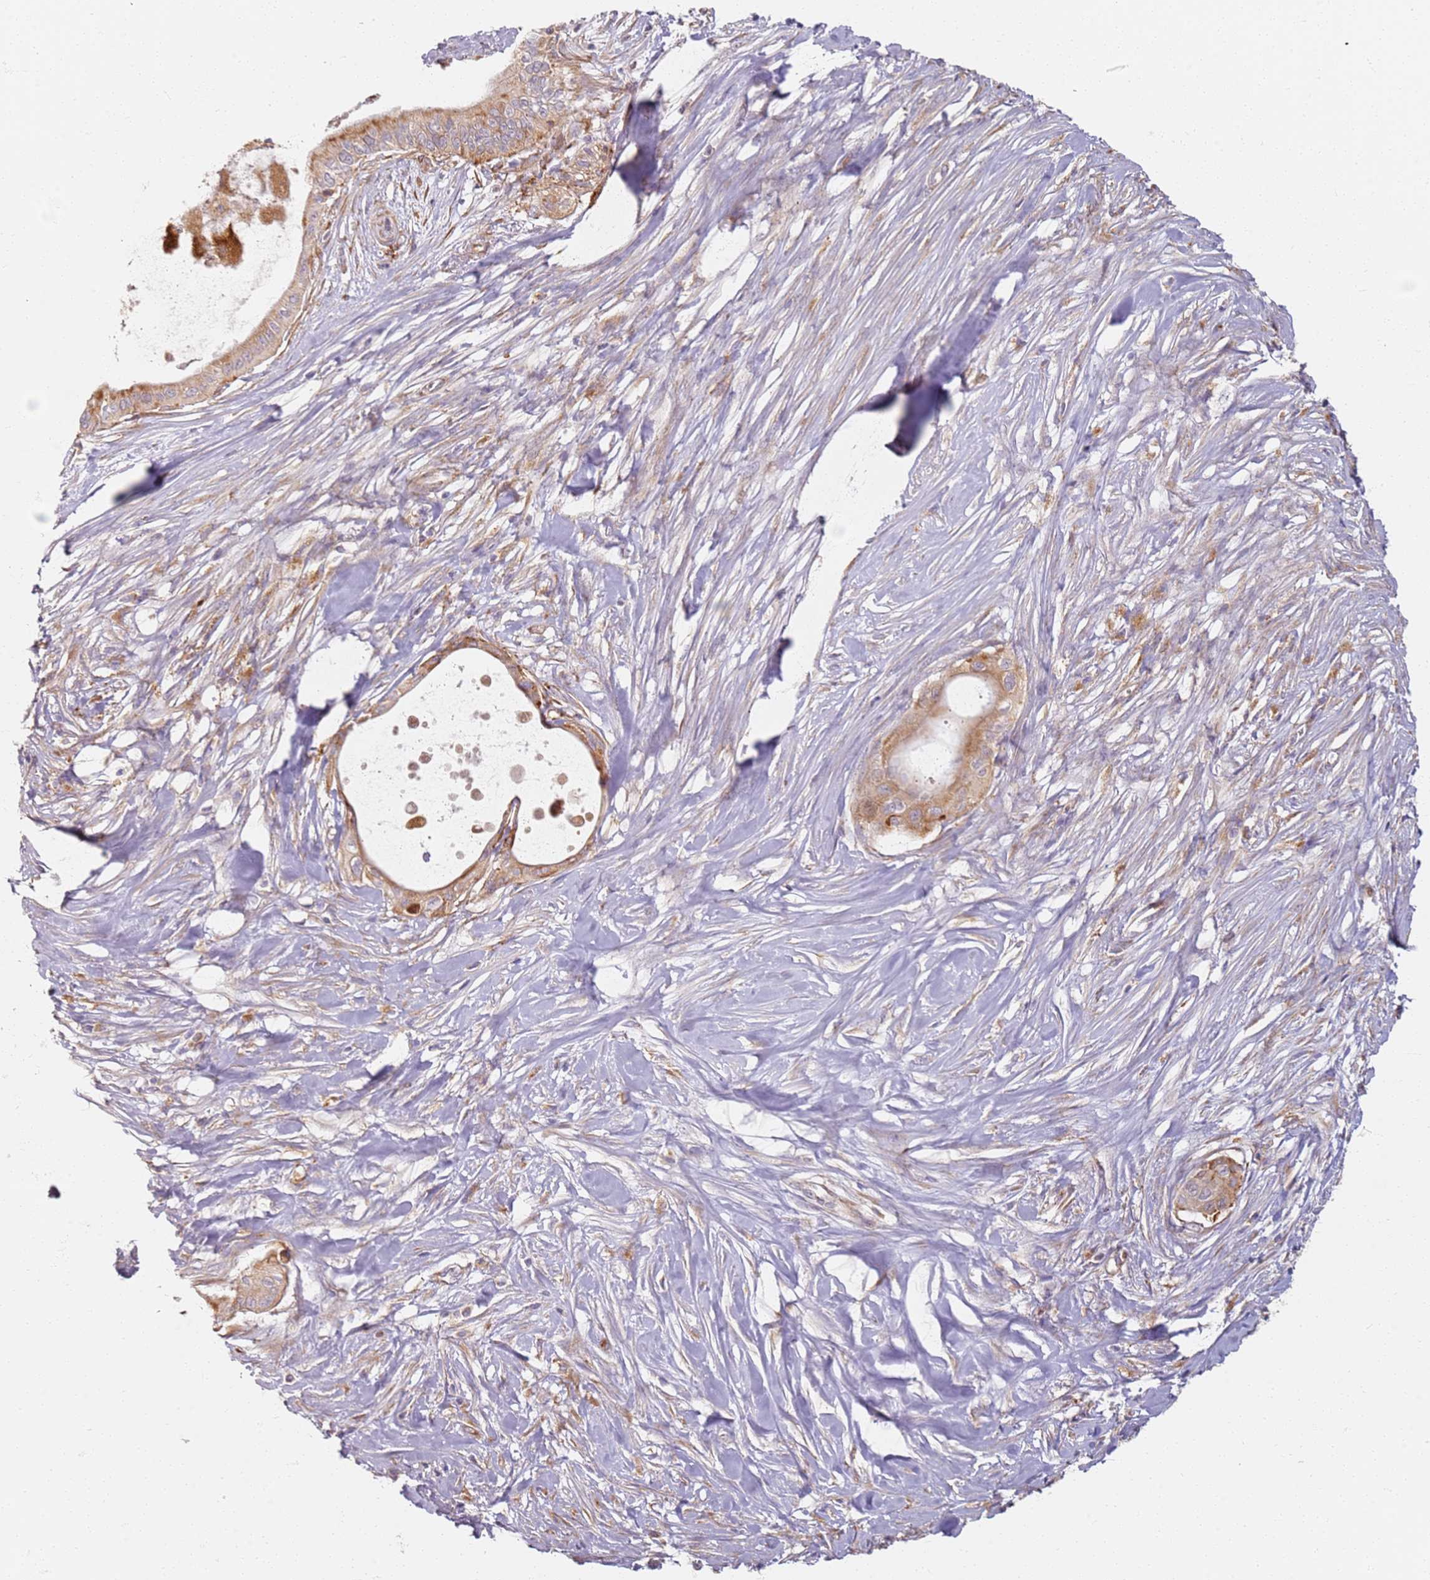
{"staining": {"intensity": "moderate", "quantity": ">75%", "location": "cytoplasmic/membranous"}, "tissue": "pancreatic cancer", "cell_type": "Tumor cells", "image_type": "cancer", "snomed": [{"axis": "morphology", "description": "Adenocarcinoma, NOS"}, {"axis": "topography", "description": "Pancreas"}], "caption": "Human pancreatic cancer stained for a protein (brown) shows moderate cytoplasmic/membranous positive staining in about >75% of tumor cells.", "gene": "PROKR2", "patient": {"sex": "male", "age": 78}}